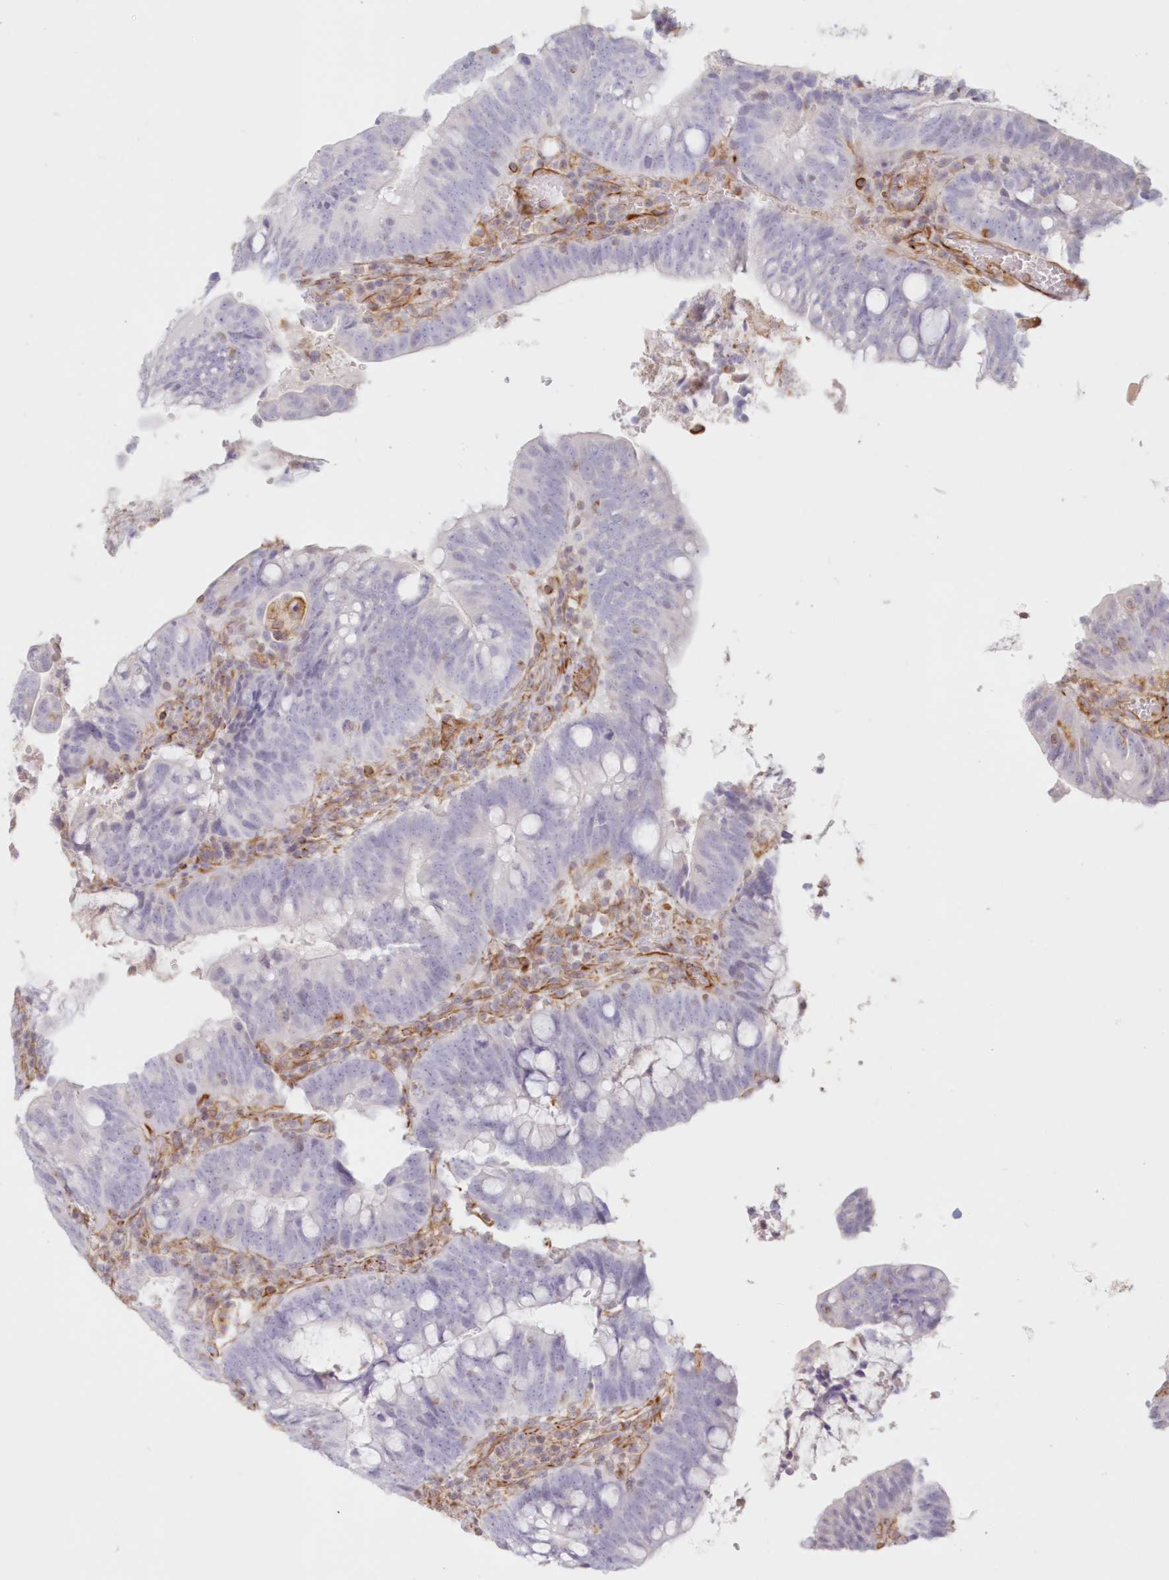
{"staining": {"intensity": "negative", "quantity": "none", "location": "none"}, "tissue": "colorectal cancer", "cell_type": "Tumor cells", "image_type": "cancer", "snomed": [{"axis": "morphology", "description": "Adenocarcinoma, NOS"}, {"axis": "topography", "description": "Colon"}], "caption": "This is an immunohistochemistry image of adenocarcinoma (colorectal). There is no positivity in tumor cells.", "gene": "DMRTB1", "patient": {"sex": "female", "age": 66}}